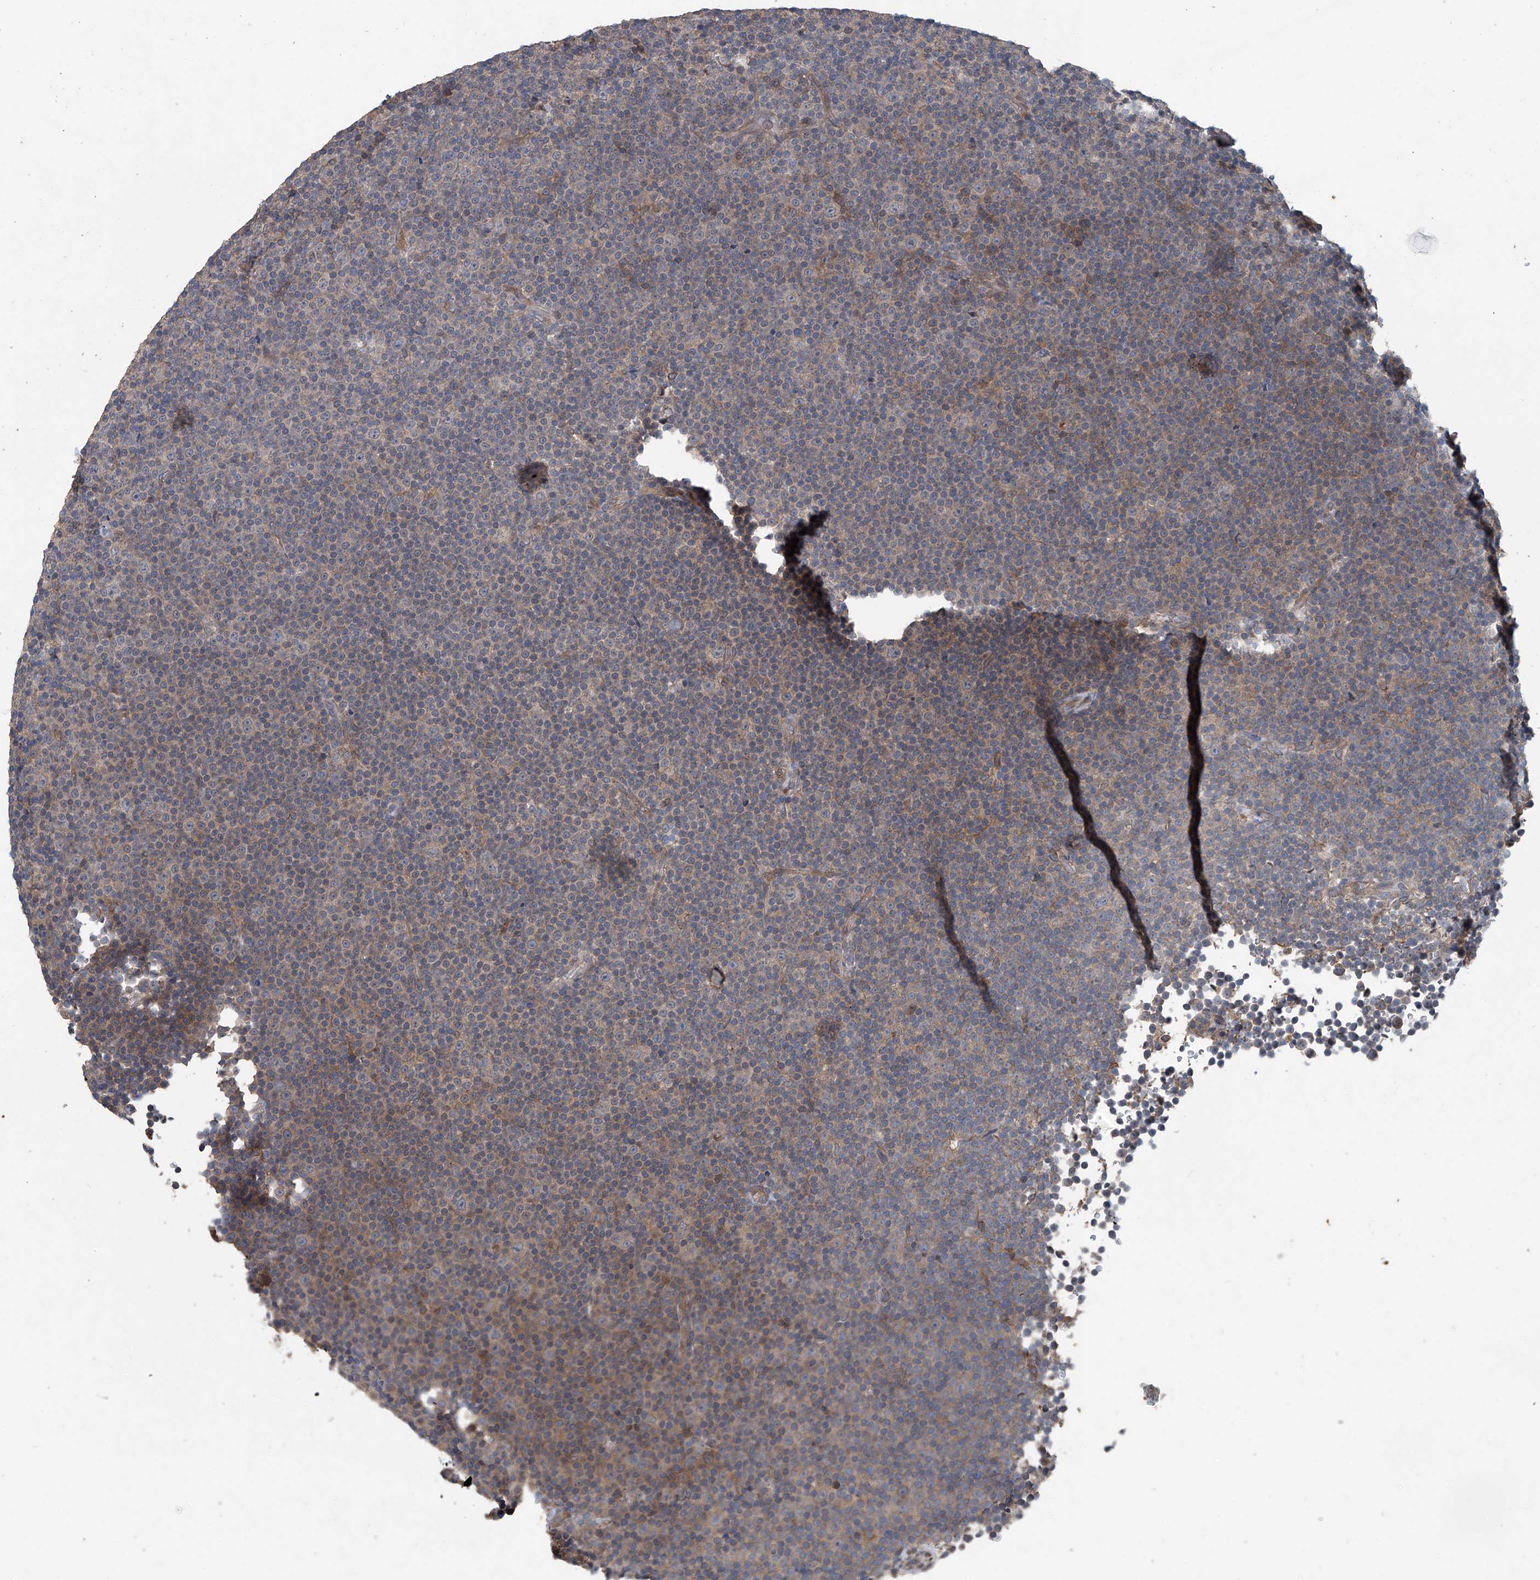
{"staining": {"intensity": "negative", "quantity": "none", "location": "none"}, "tissue": "lymphoma", "cell_type": "Tumor cells", "image_type": "cancer", "snomed": [{"axis": "morphology", "description": "Malignant lymphoma, non-Hodgkin's type, Low grade"}, {"axis": "topography", "description": "Lymph node"}], "caption": "DAB (3,3'-diaminobenzidine) immunohistochemical staining of lymphoma exhibits no significant staining in tumor cells.", "gene": "ANKRD34A", "patient": {"sex": "female", "age": 67}}